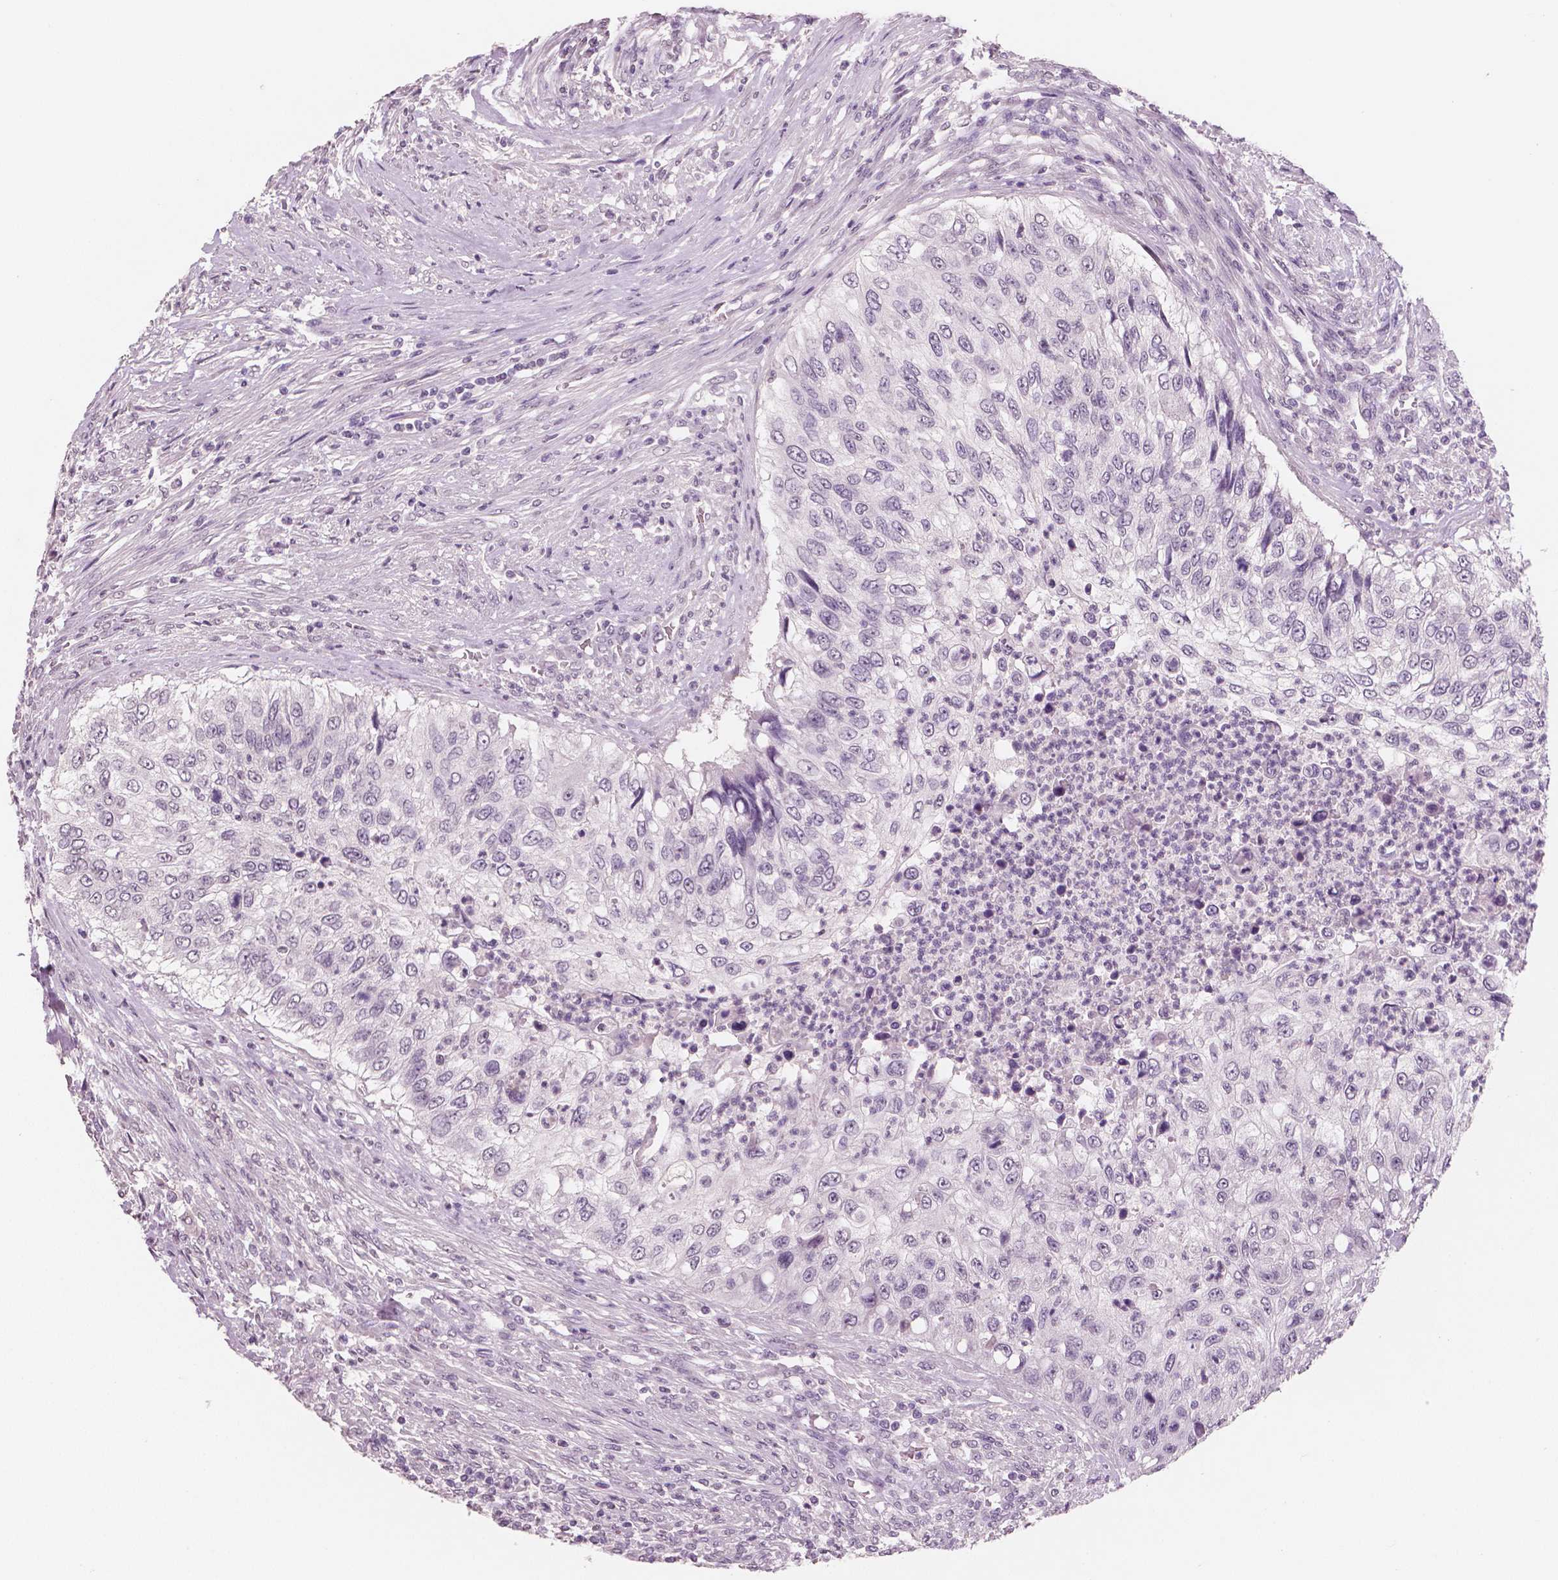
{"staining": {"intensity": "negative", "quantity": "none", "location": "none"}, "tissue": "urothelial cancer", "cell_type": "Tumor cells", "image_type": "cancer", "snomed": [{"axis": "morphology", "description": "Urothelial carcinoma, High grade"}, {"axis": "topography", "description": "Urinary bladder"}], "caption": "Tumor cells show no significant expression in urothelial cancer.", "gene": "NECAB1", "patient": {"sex": "female", "age": 60}}